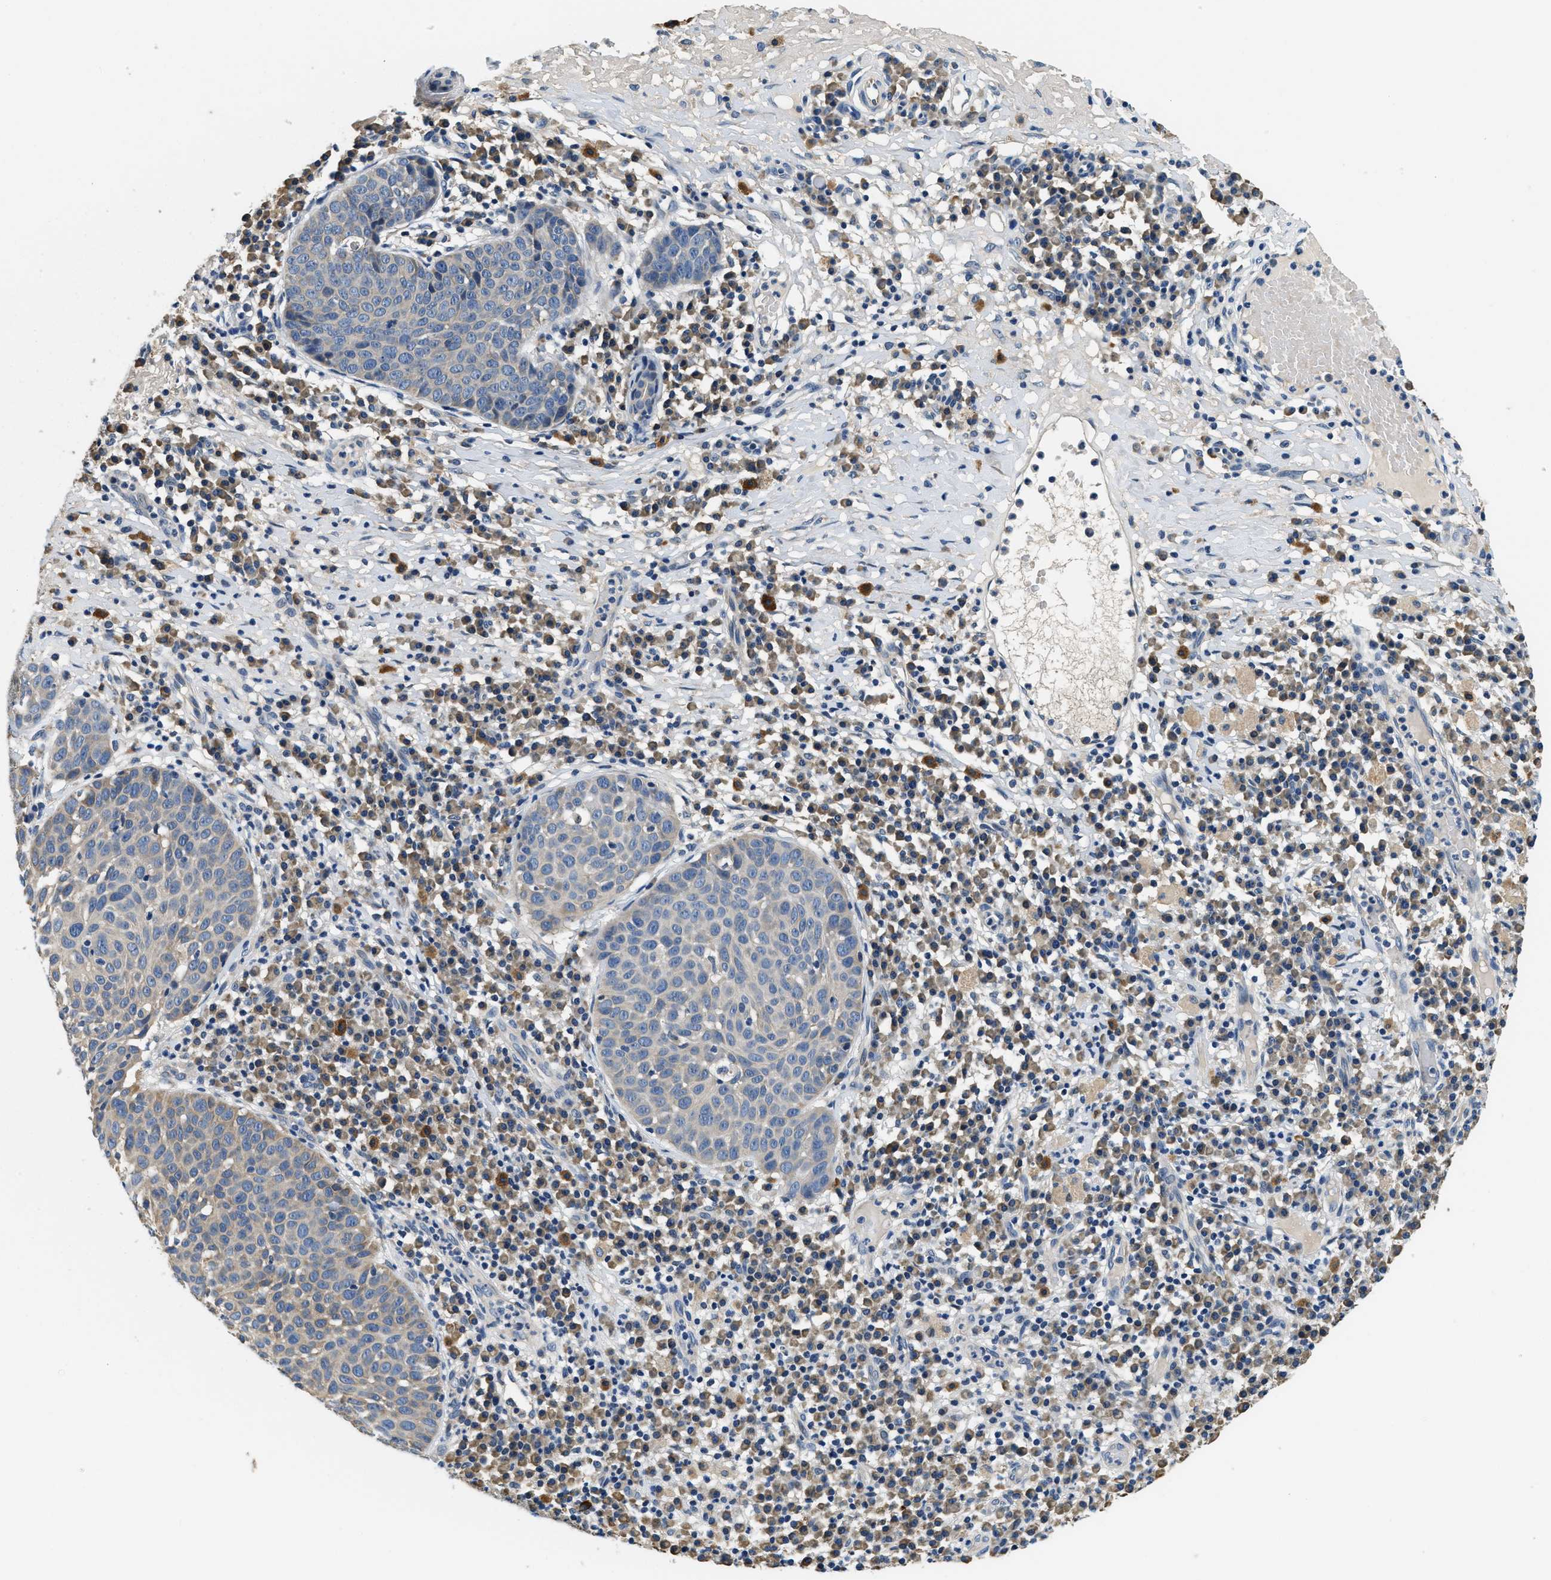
{"staining": {"intensity": "weak", "quantity": "<25%", "location": "cytoplasmic/membranous"}, "tissue": "skin cancer", "cell_type": "Tumor cells", "image_type": "cancer", "snomed": [{"axis": "morphology", "description": "Squamous cell carcinoma in situ, NOS"}, {"axis": "morphology", "description": "Squamous cell carcinoma, NOS"}, {"axis": "topography", "description": "Skin"}], "caption": "An image of human skin cancer is negative for staining in tumor cells.", "gene": "ALDH3A2", "patient": {"sex": "male", "age": 93}}